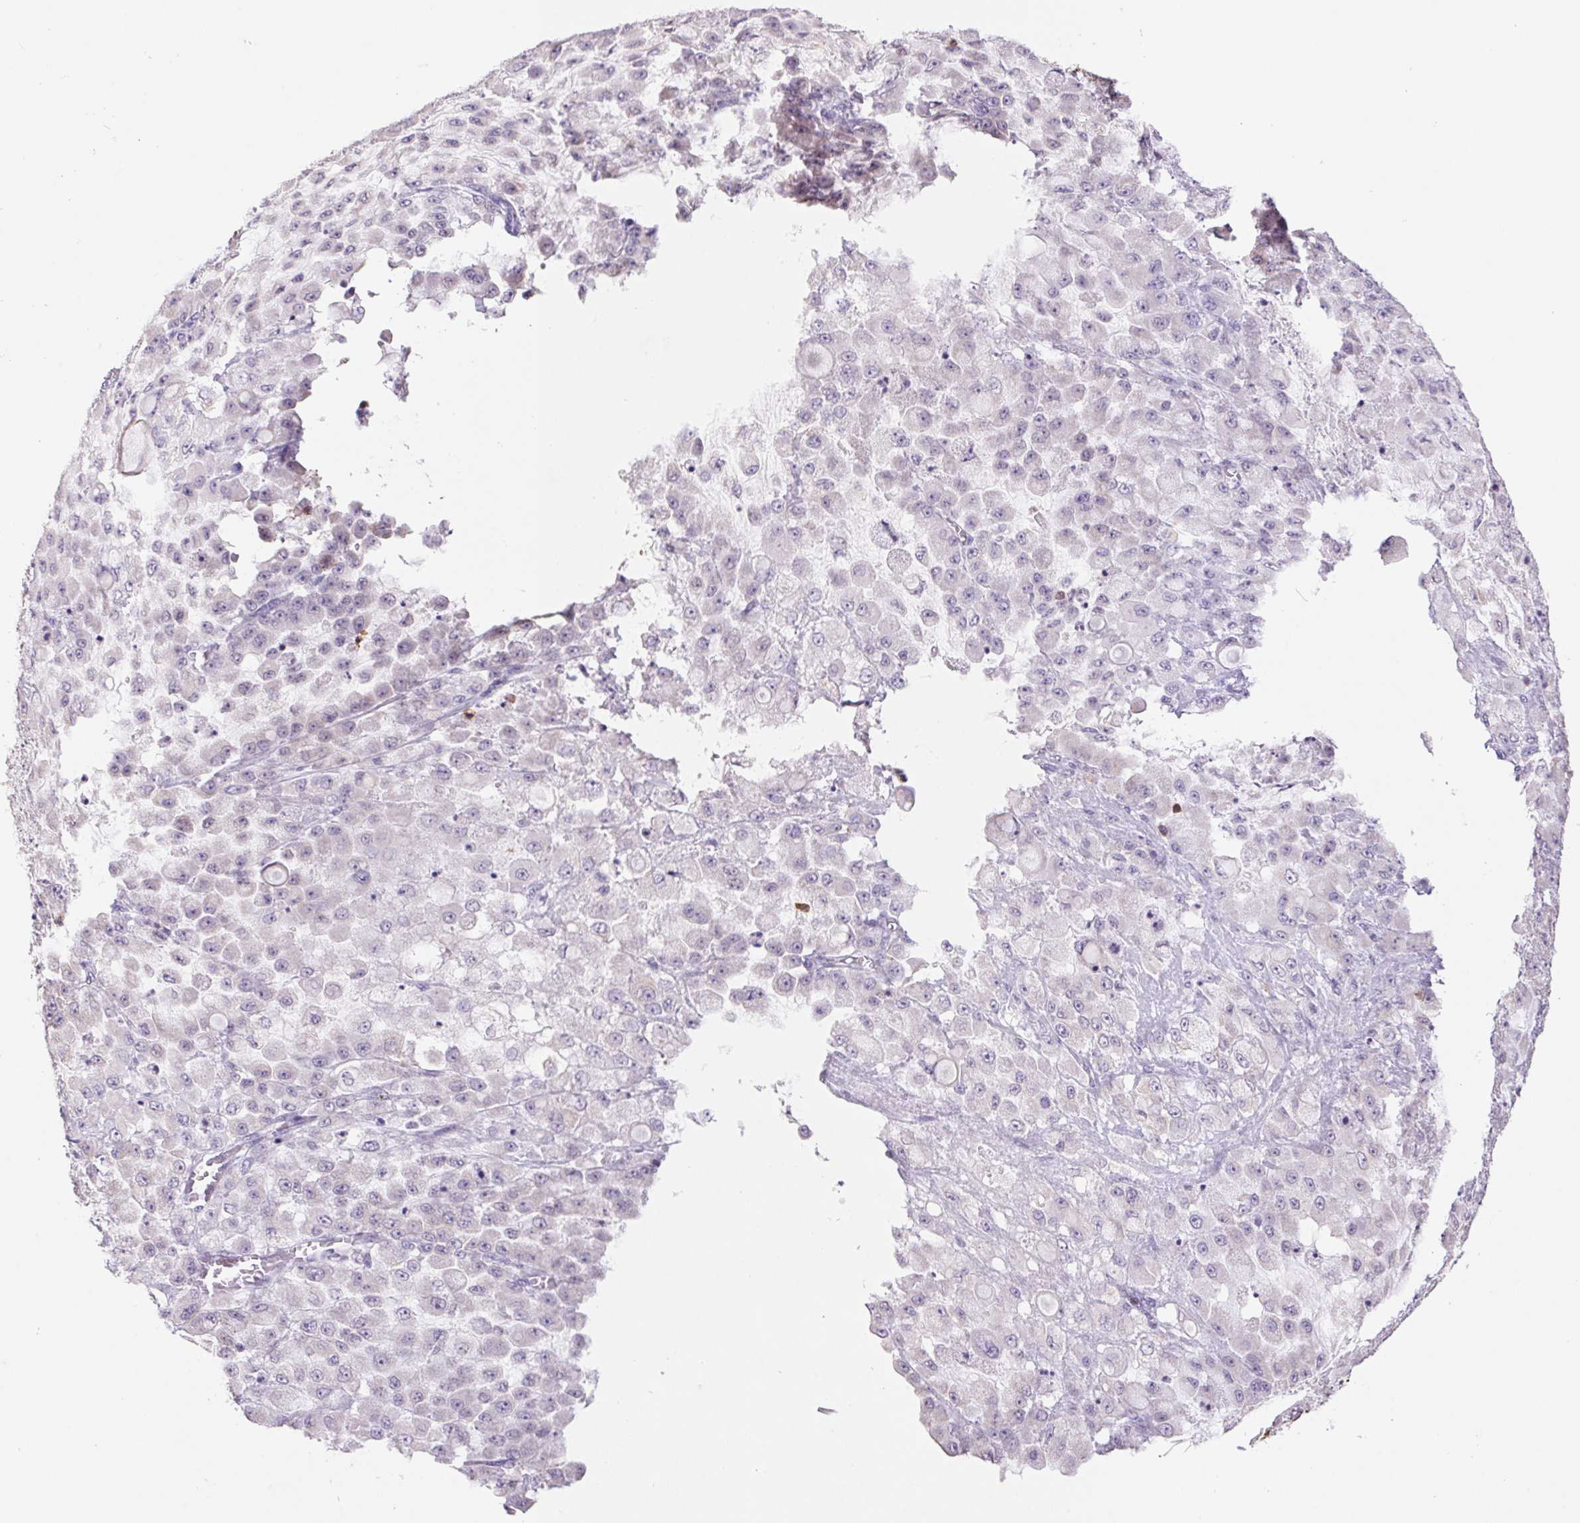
{"staining": {"intensity": "negative", "quantity": "none", "location": "none"}, "tissue": "stomach cancer", "cell_type": "Tumor cells", "image_type": "cancer", "snomed": [{"axis": "morphology", "description": "Adenocarcinoma, NOS"}, {"axis": "topography", "description": "Stomach"}], "caption": "This is a micrograph of immunohistochemistry (IHC) staining of stomach cancer (adenocarcinoma), which shows no staining in tumor cells.", "gene": "KIF26A", "patient": {"sex": "female", "age": 76}}